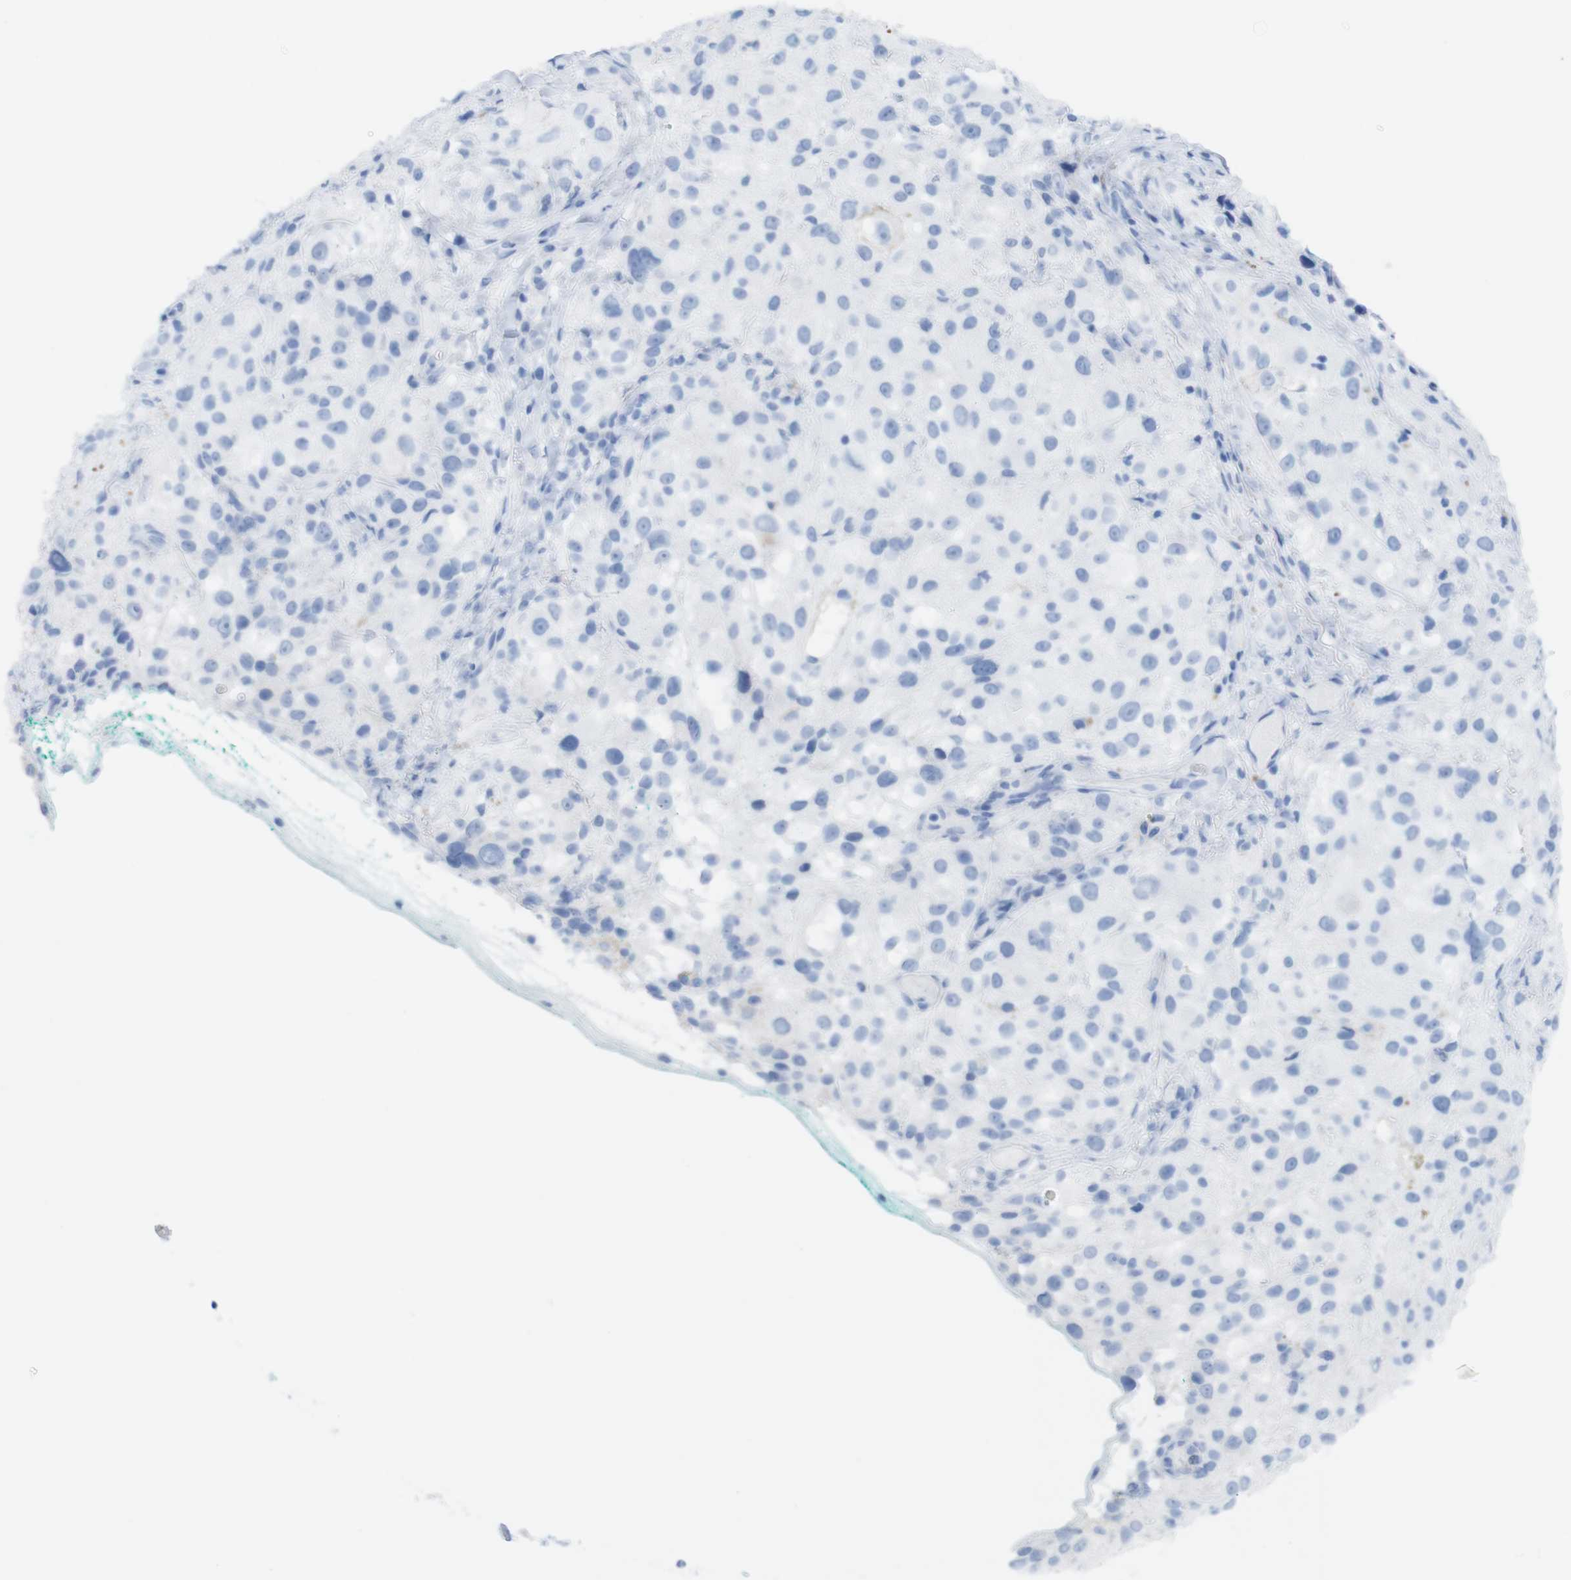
{"staining": {"intensity": "negative", "quantity": "none", "location": "none"}, "tissue": "melanoma", "cell_type": "Tumor cells", "image_type": "cancer", "snomed": [{"axis": "morphology", "description": "Necrosis, NOS"}, {"axis": "morphology", "description": "Malignant melanoma, NOS"}, {"axis": "topography", "description": "Skin"}], "caption": "Melanoma stained for a protein using immunohistochemistry demonstrates no positivity tumor cells.", "gene": "MYH7", "patient": {"sex": "female", "age": 87}}